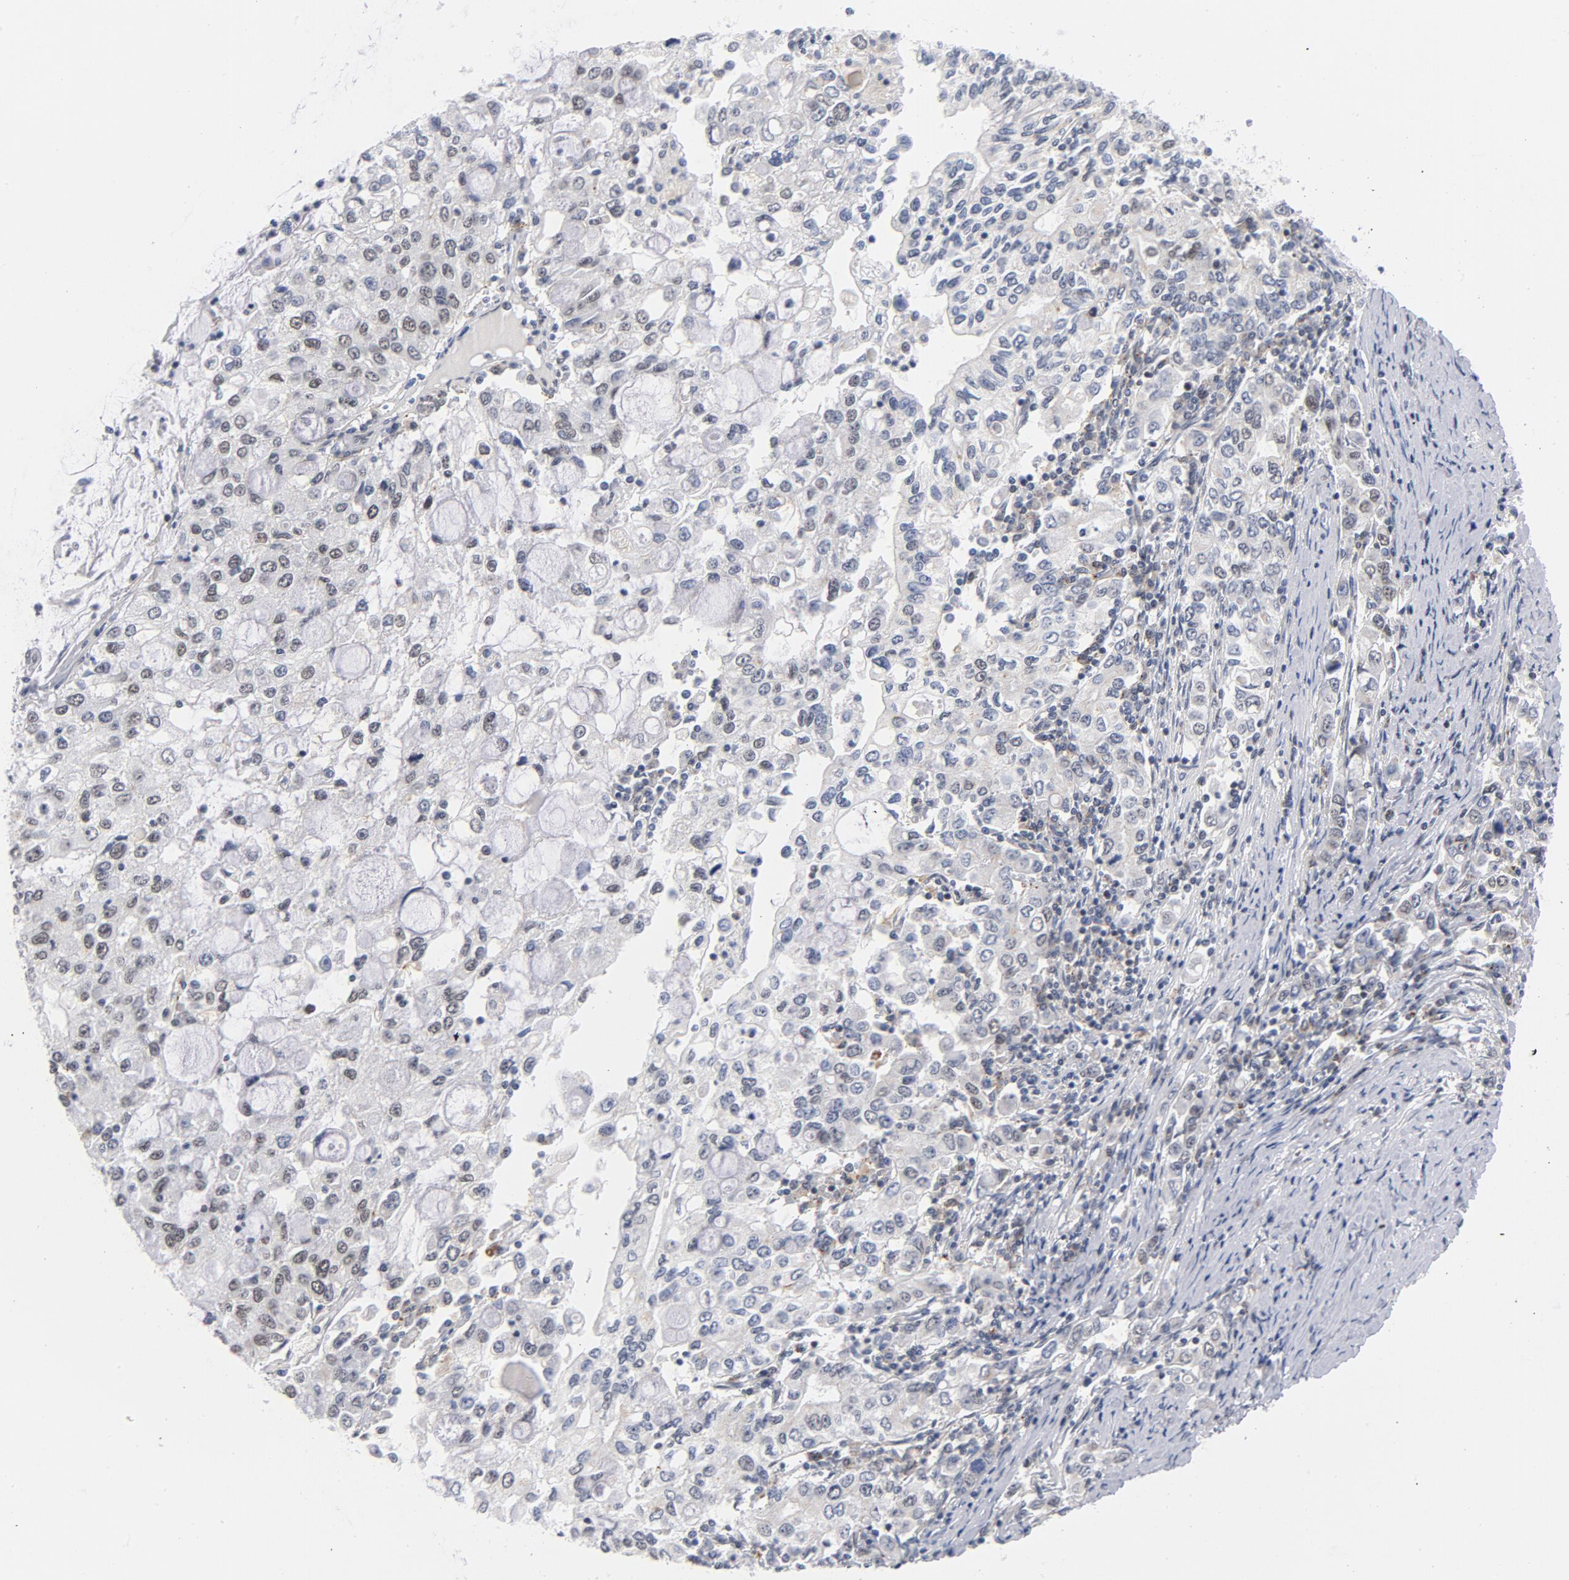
{"staining": {"intensity": "weak", "quantity": "25%-75%", "location": "nuclear"}, "tissue": "stomach cancer", "cell_type": "Tumor cells", "image_type": "cancer", "snomed": [{"axis": "morphology", "description": "Adenocarcinoma, NOS"}, {"axis": "topography", "description": "Stomach, lower"}], "caption": "An IHC micrograph of tumor tissue is shown. Protein staining in brown shows weak nuclear positivity in adenocarcinoma (stomach) within tumor cells. (Stains: DAB (3,3'-diaminobenzidine) in brown, nuclei in blue, Microscopy: brightfield microscopy at high magnification).", "gene": "BAP1", "patient": {"sex": "female", "age": 72}}